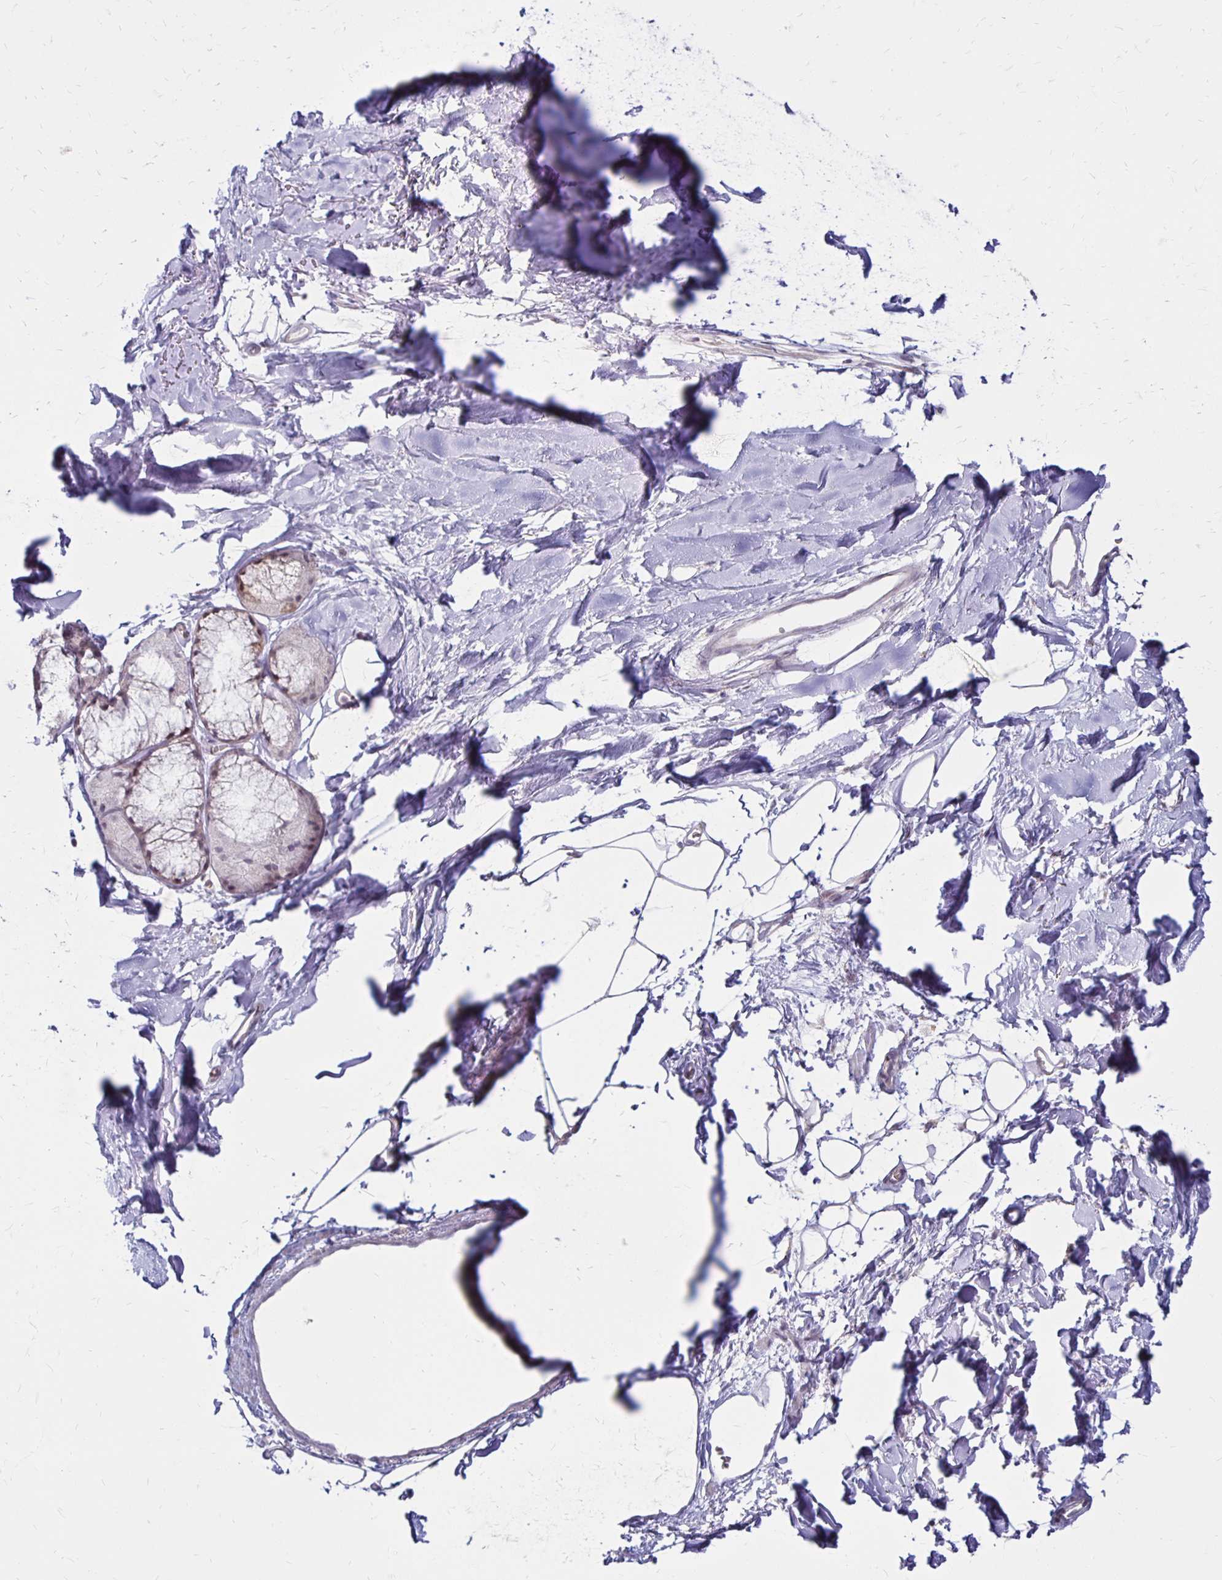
{"staining": {"intensity": "negative", "quantity": "none", "location": "none"}, "tissue": "adipose tissue", "cell_type": "Adipocytes", "image_type": "normal", "snomed": [{"axis": "morphology", "description": "Normal tissue, NOS"}, {"axis": "topography", "description": "Cartilage tissue"}, {"axis": "topography", "description": "Bronchus"}], "caption": "A micrograph of adipose tissue stained for a protein reveals no brown staining in adipocytes.", "gene": "DAGLA", "patient": {"sex": "female", "age": 79}}